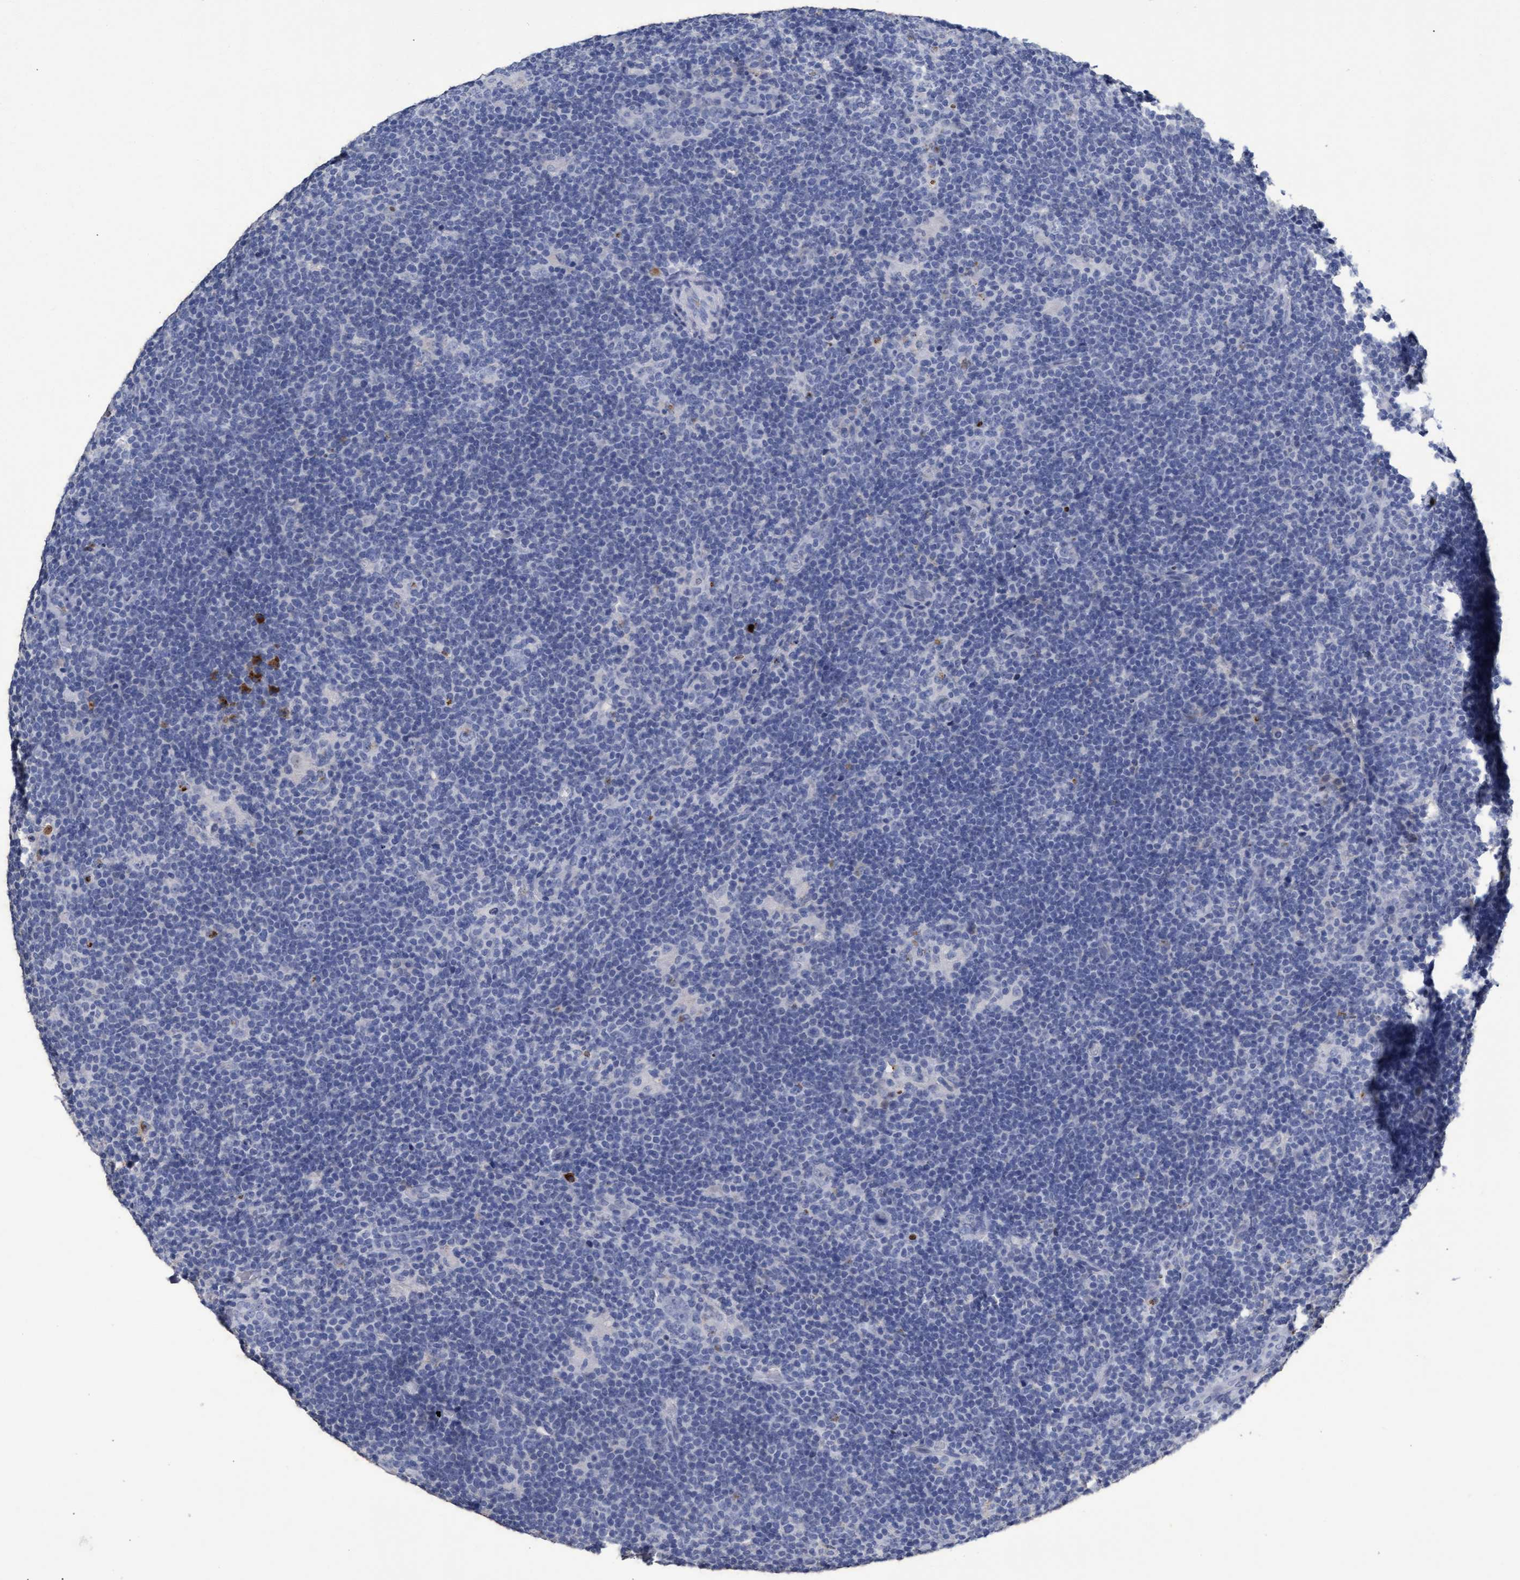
{"staining": {"intensity": "negative", "quantity": "none", "location": "none"}, "tissue": "lymphoma", "cell_type": "Tumor cells", "image_type": "cancer", "snomed": [{"axis": "morphology", "description": "Hodgkin's disease, NOS"}, {"axis": "topography", "description": "Lymph node"}], "caption": "Hodgkin's disease stained for a protein using immunohistochemistry reveals no expression tumor cells.", "gene": "GPR39", "patient": {"sex": "female", "age": 57}}